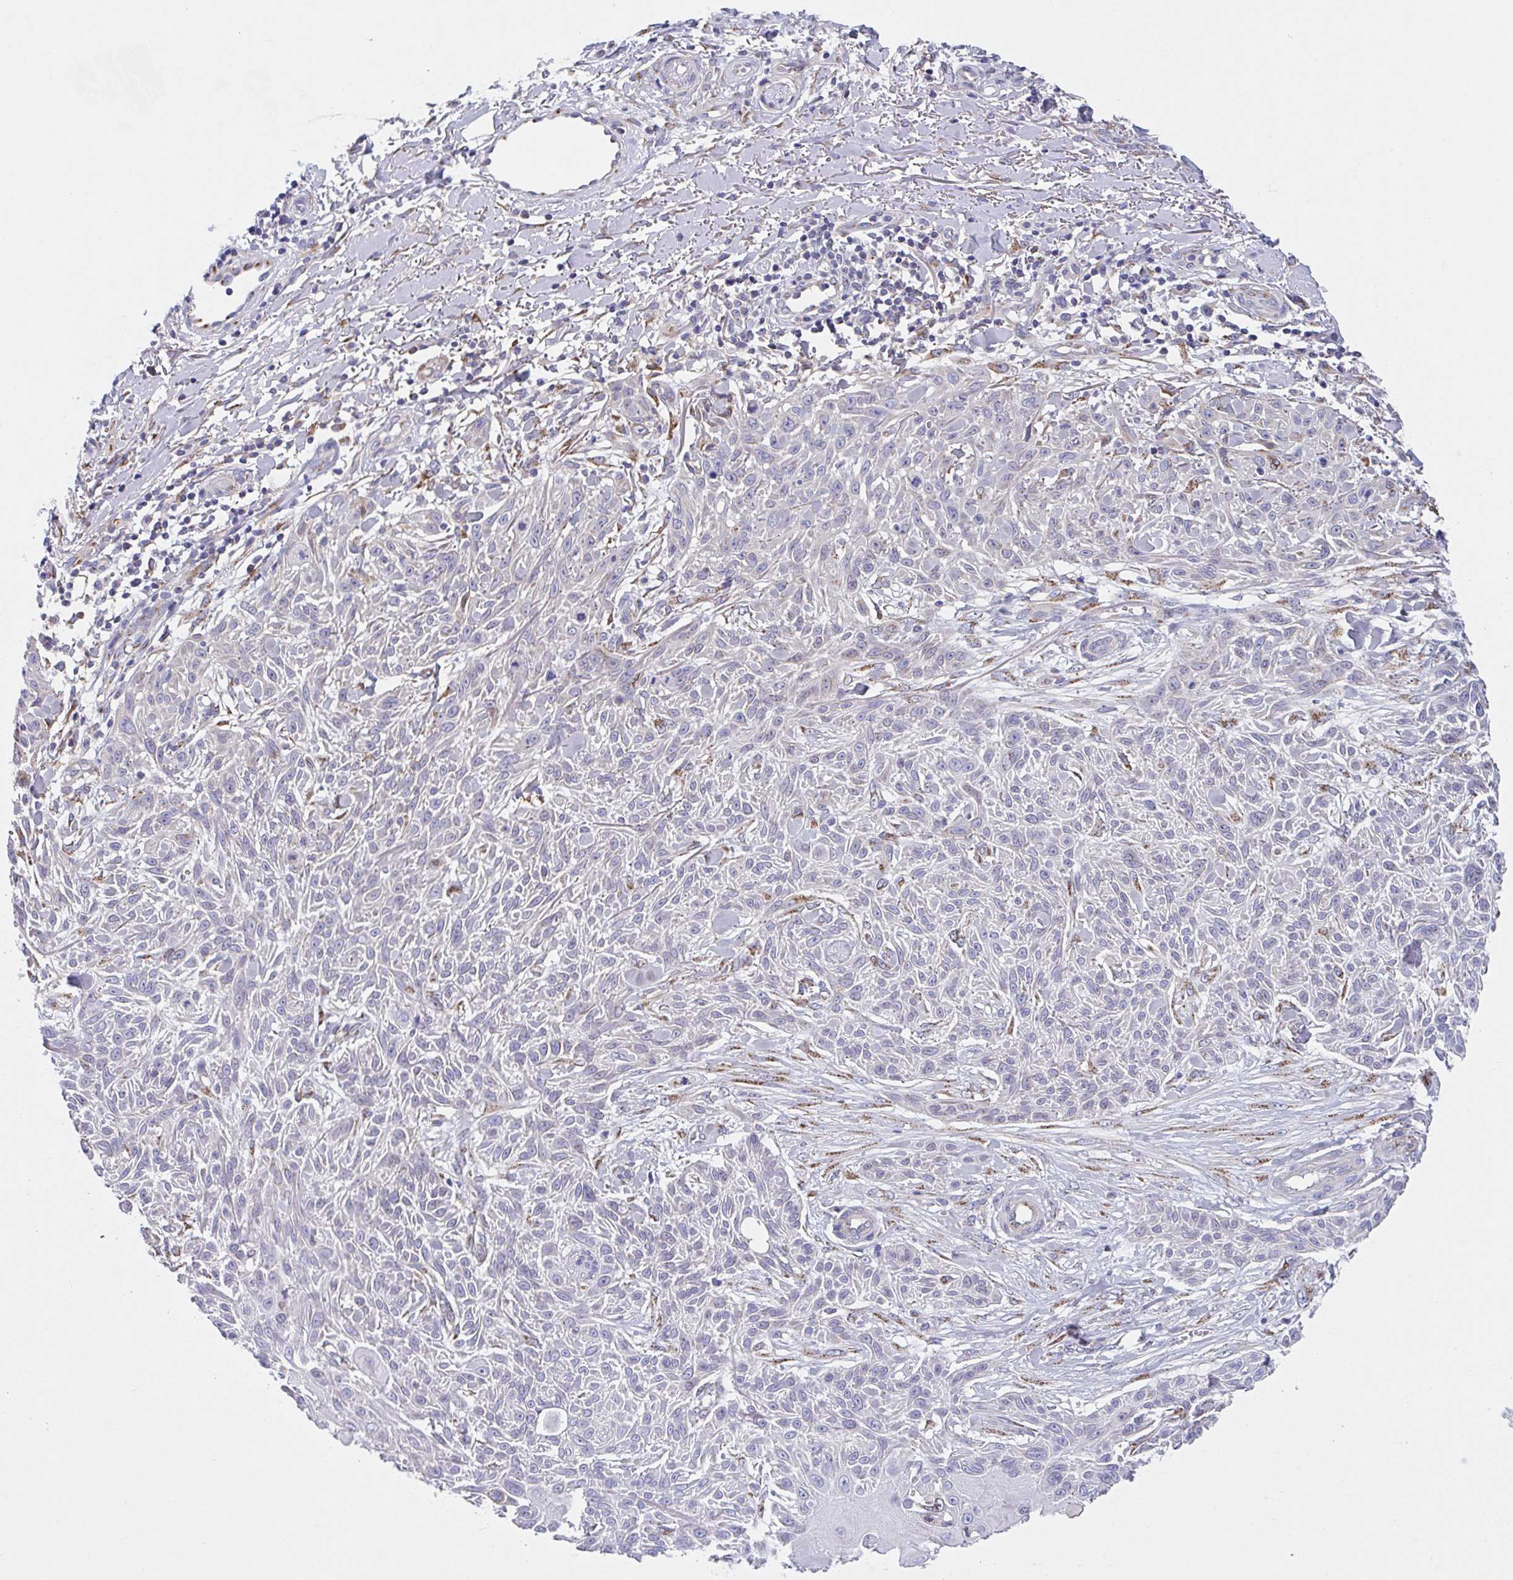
{"staining": {"intensity": "negative", "quantity": "none", "location": "none"}, "tissue": "skin cancer", "cell_type": "Tumor cells", "image_type": "cancer", "snomed": [{"axis": "morphology", "description": "Squamous cell carcinoma, NOS"}, {"axis": "topography", "description": "Skin"}], "caption": "This is an immunohistochemistry histopathology image of skin squamous cell carcinoma. There is no expression in tumor cells.", "gene": "PROSER3", "patient": {"sex": "male", "age": 86}}